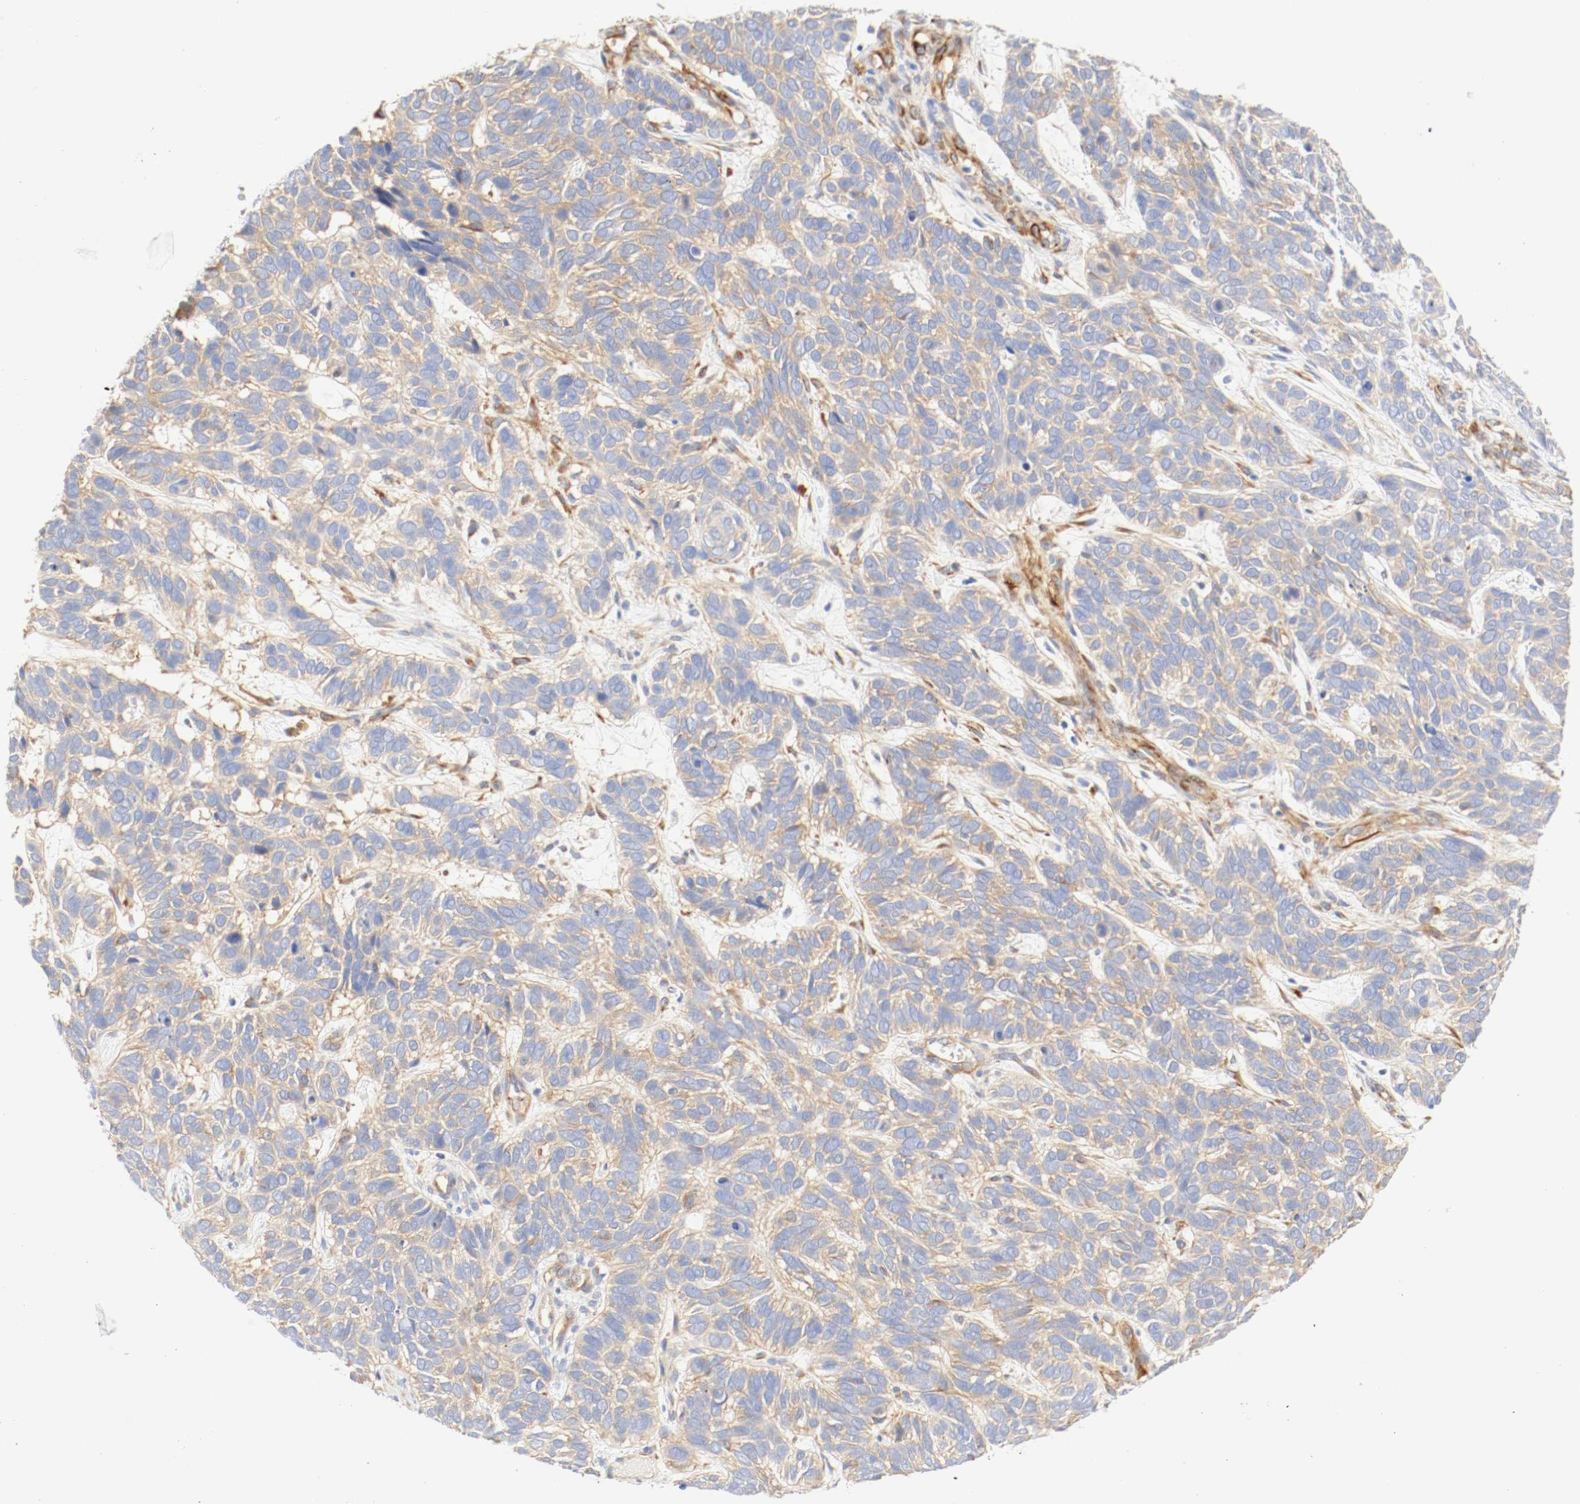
{"staining": {"intensity": "moderate", "quantity": ">75%", "location": "cytoplasmic/membranous"}, "tissue": "skin cancer", "cell_type": "Tumor cells", "image_type": "cancer", "snomed": [{"axis": "morphology", "description": "Basal cell carcinoma"}, {"axis": "topography", "description": "Skin"}], "caption": "This image shows immunohistochemistry (IHC) staining of human basal cell carcinoma (skin), with medium moderate cytoplasmic/membranous expression in approximately >75% of tumor cells.", "gene": "GIT1", "patient": {"sex": "male", "age": 87}}